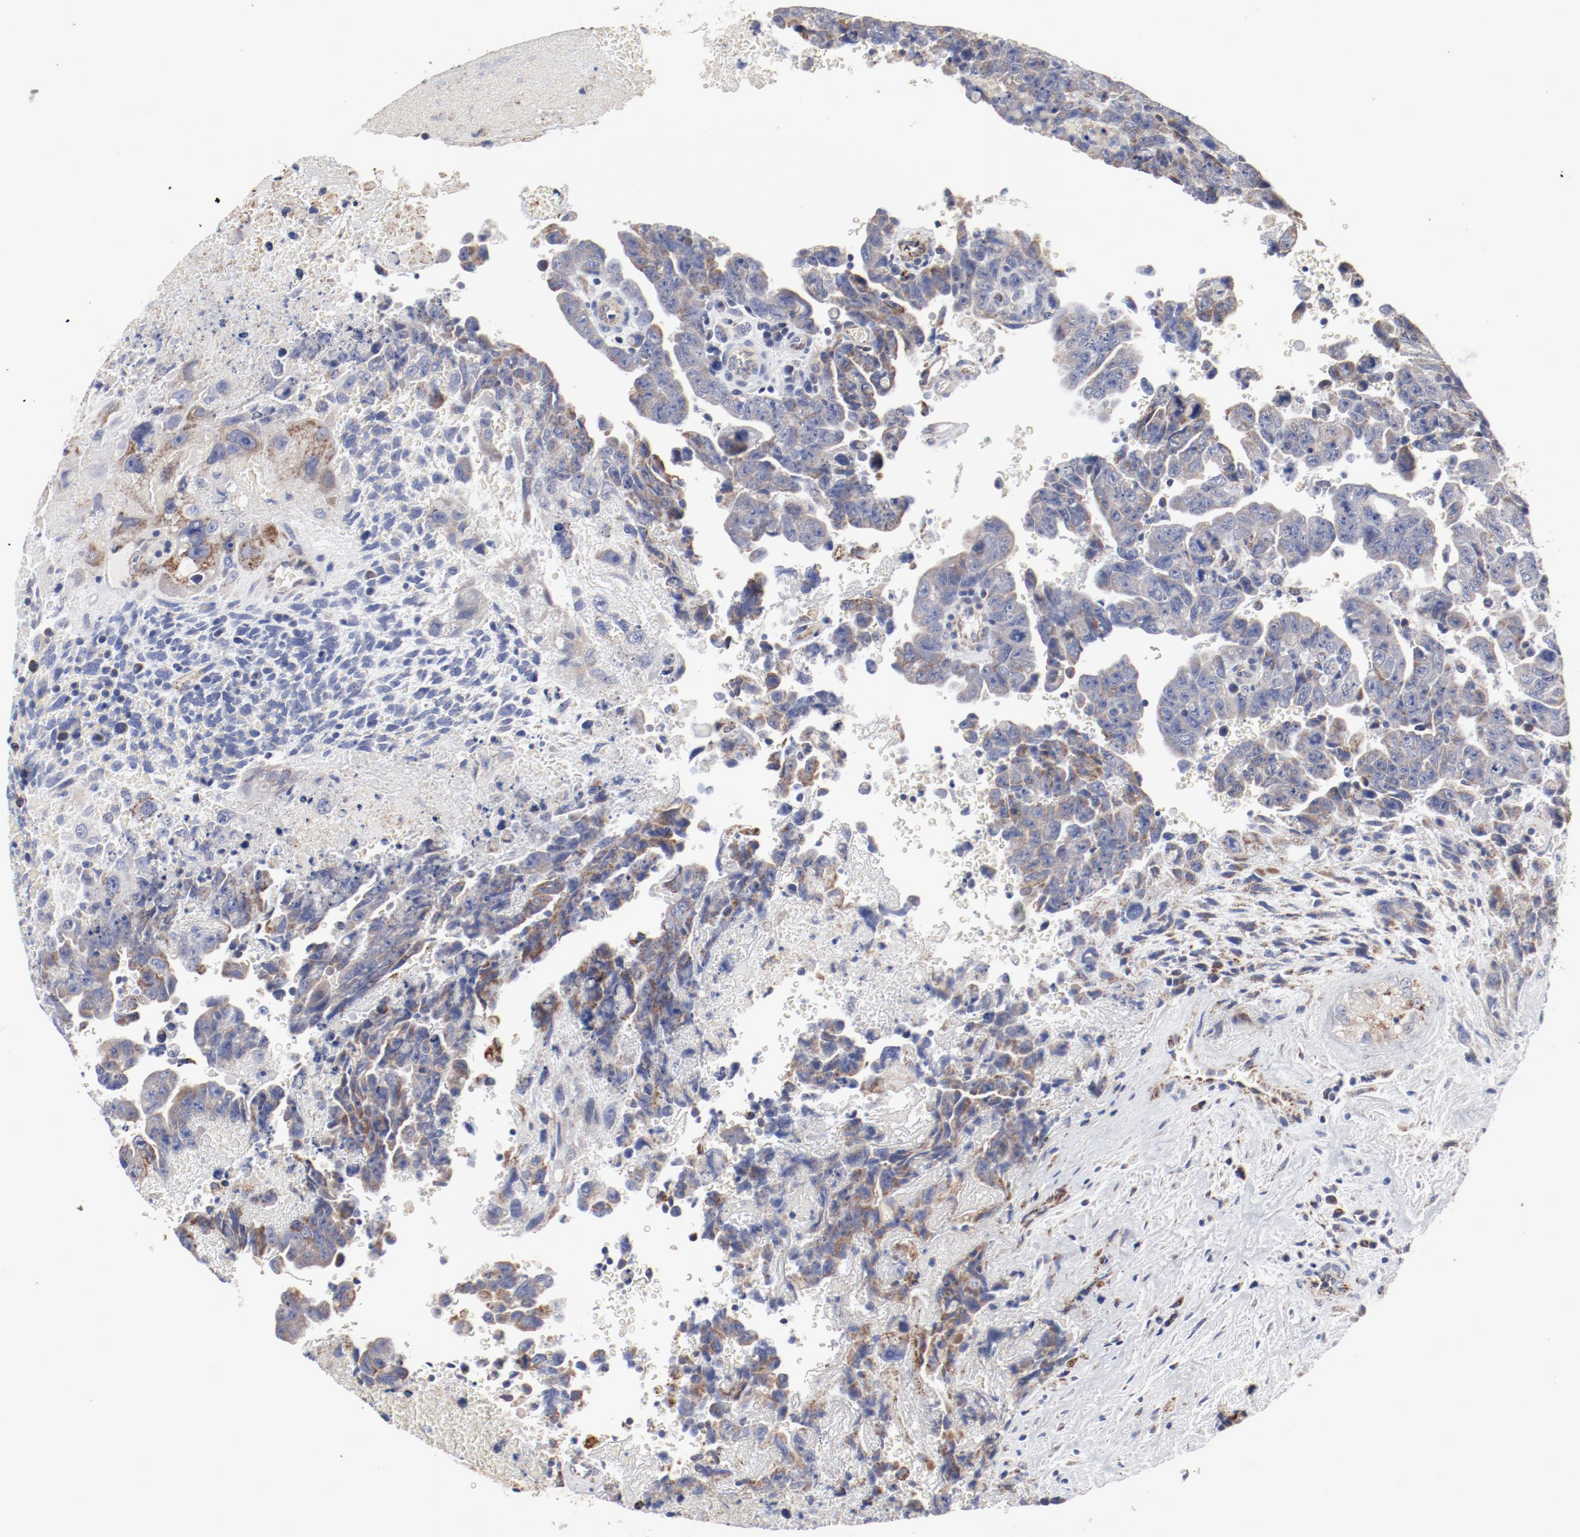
{"staining": {"intensity": "moderate", "quantity": ">75%", "location": "cytoplasmic/membranous"}, "tissue": "testis cancer", "cell_type": "Tumor cells", "image_type": "cancer", "snomed": [{"axis": "morphology", "description": "Carcinoma, Embryonal, NOS"}, {"axis": "topography", "description": "Testis"}], "caption": "IHC histopathology image of testis cancer (embryonal carcinoma) stained for a protein (brown), which demonstrates medium levels of moderate cytoplasmic/membranous expression in about >75% of tumor cells.", "gene": "NDUFV2", "patient": {"sex": "male", "age": 28}}